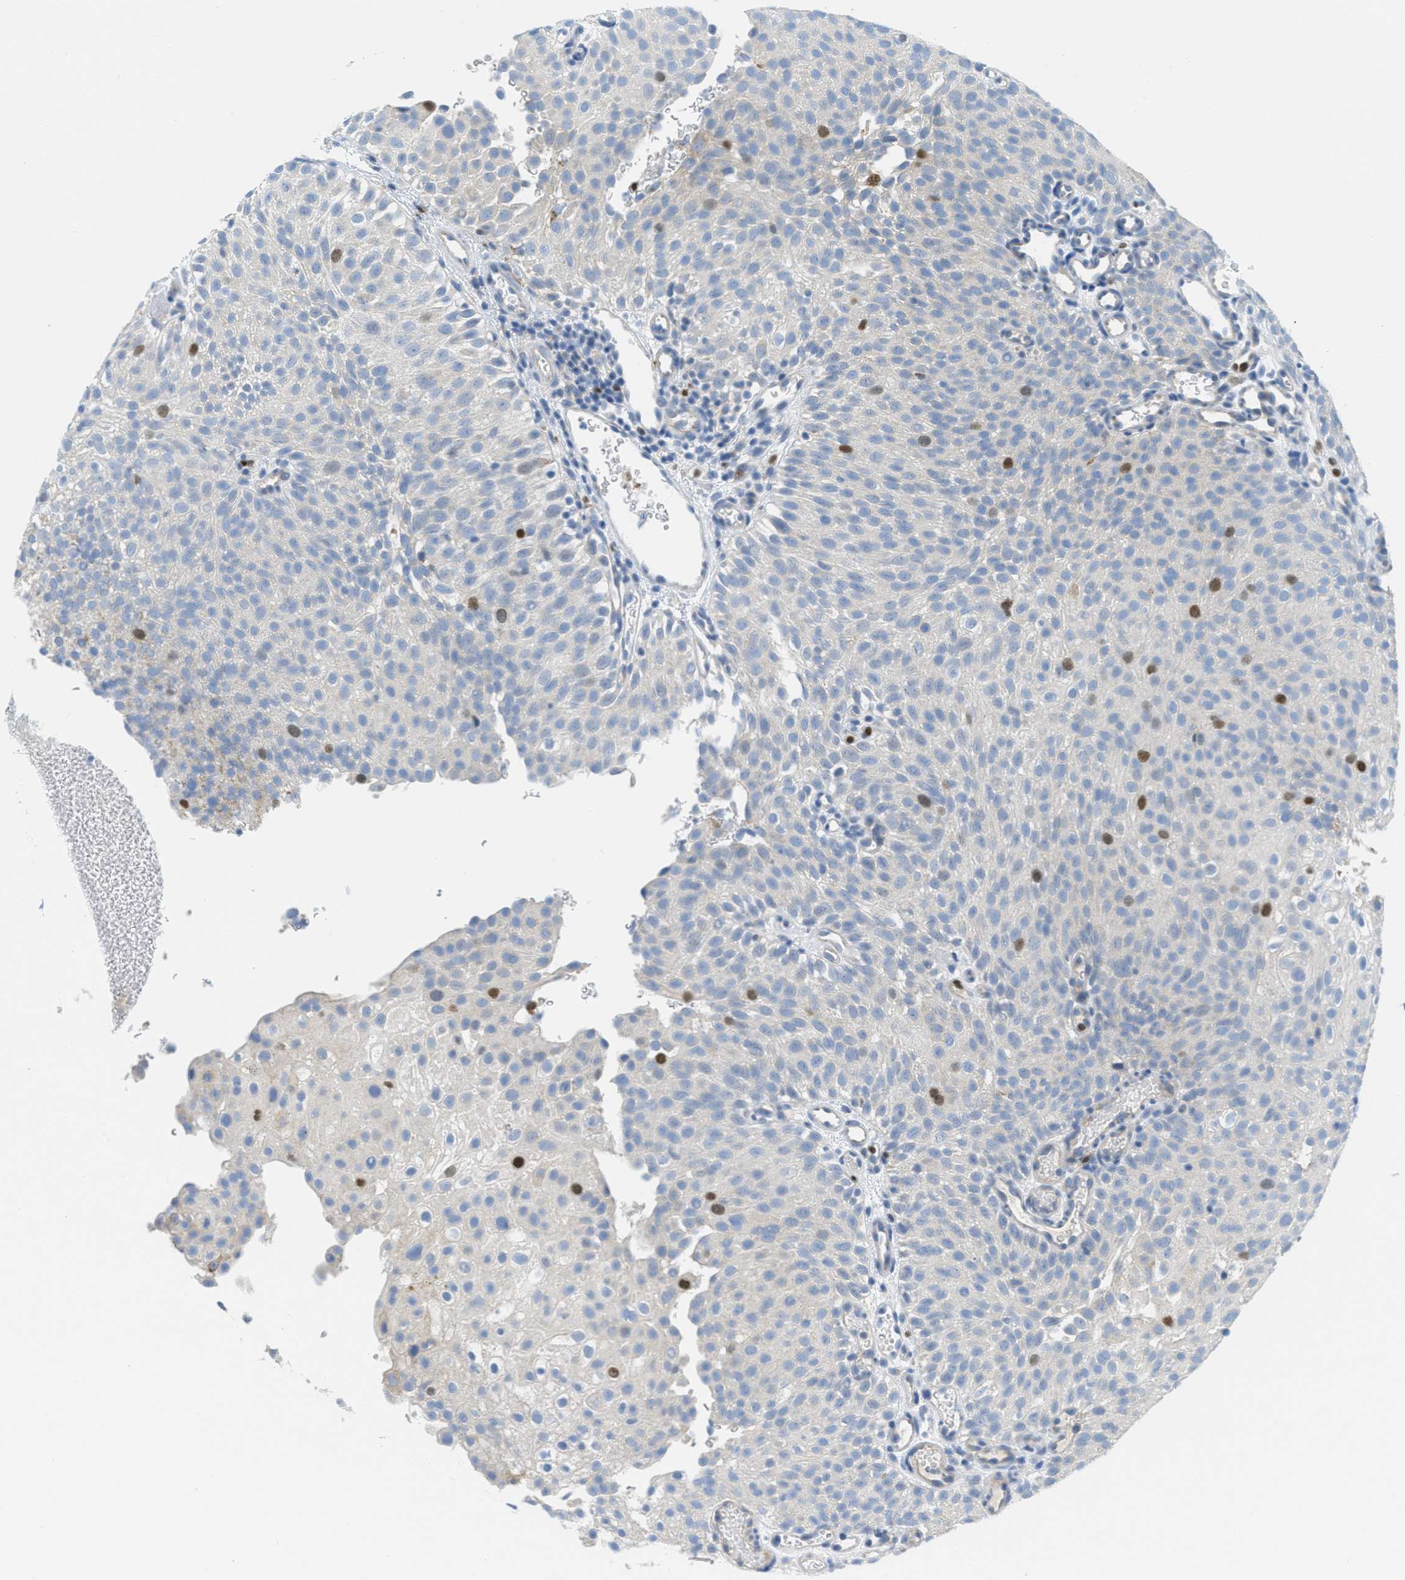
{"staining": {"intensity": "strong", "quantity": "<25%", "location": "nuclear"}, "tissue": "urothelial cancer", "cell_type": "Tumor cells", "image_type": "cancer", "snomed": [{"axis": "morphology", "description": "Urothelial carcinoma, Low grade"}, {"axis": "topography", "description": "Urinary bladder"}], "caption": "Strong nuclear positivity for a protein is present in approximately <25% of tumor cells of urothelial carcinoma (low-grade) using immunohistochemistry.", "gene": "ORC6", "patient": {"sex": "male", "age": 78}}